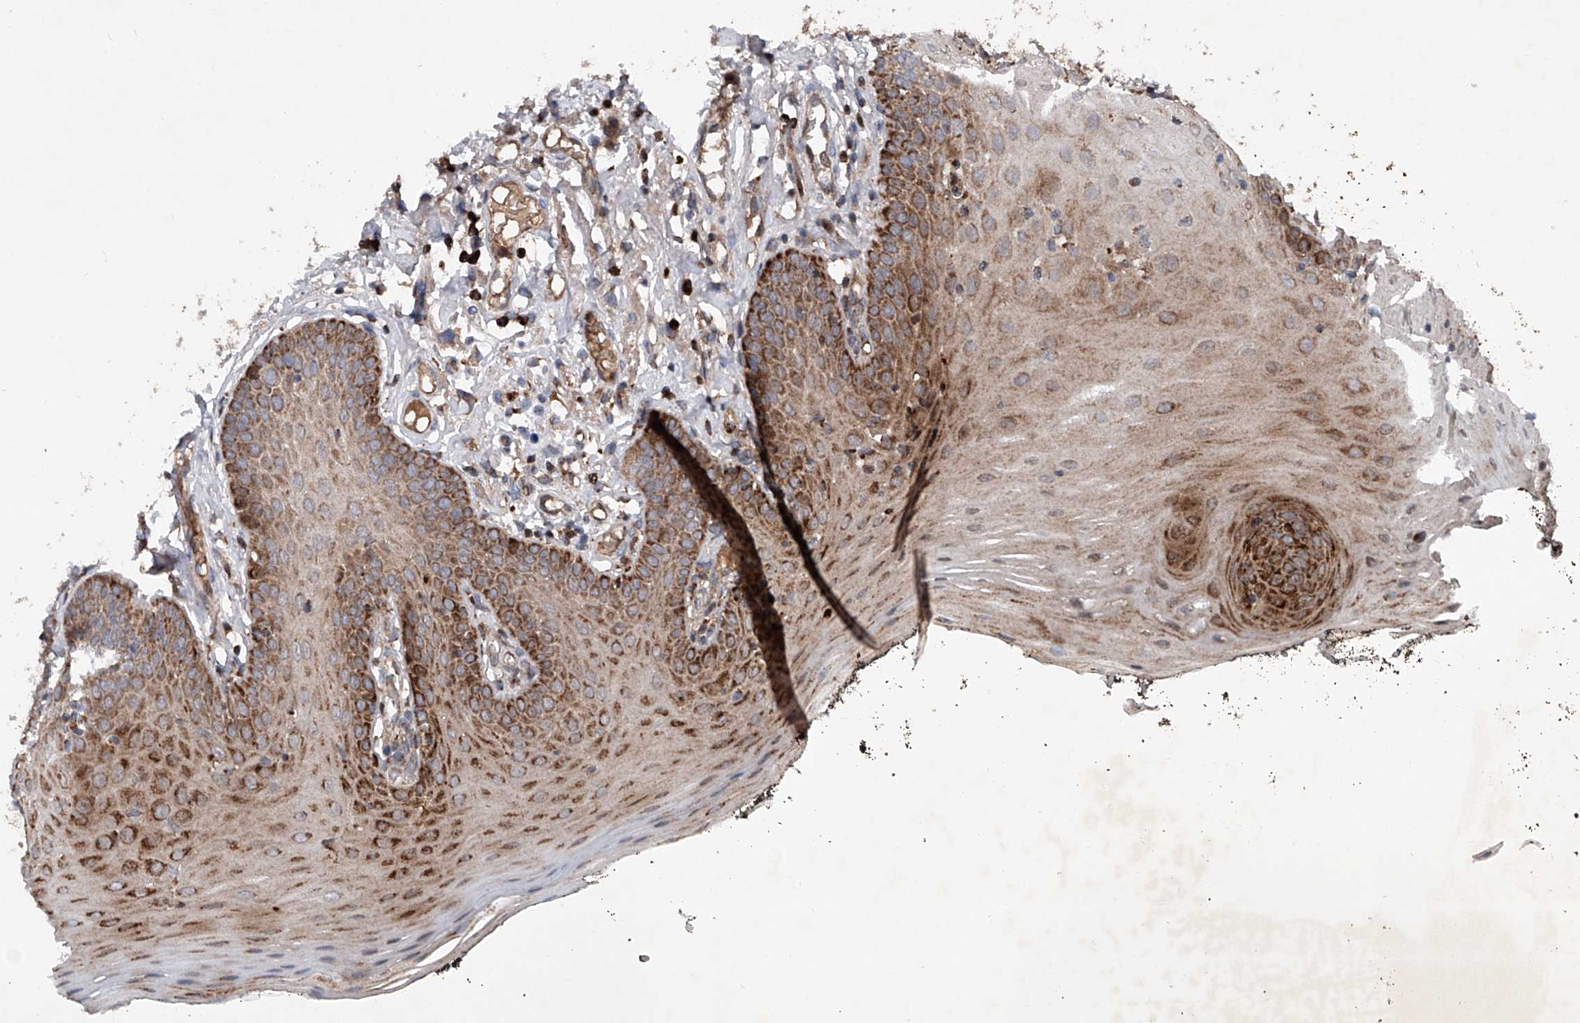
{"staining": {"intensity": "moderate", "quantity": ">75%", "location": "cytoplasmic/membranous"}, "tissue": "oral mucosa", "cell_type": "Squamous epithelial cells", "image_type": "normal", "snomed": [{"axis": "morphology", "description": "Normal tissue, NOS"}, {"axis": "topography", "description": "Oral tissue"}], "caption": "The micrograph demonstrates staining of benign oral mucosa, revealing moderate cytoplasmic/membranous protein expression (brown color) within squamous epithelial cells.", "gene": "DAD1", "patient": {"sex": "male", "age": 74}}